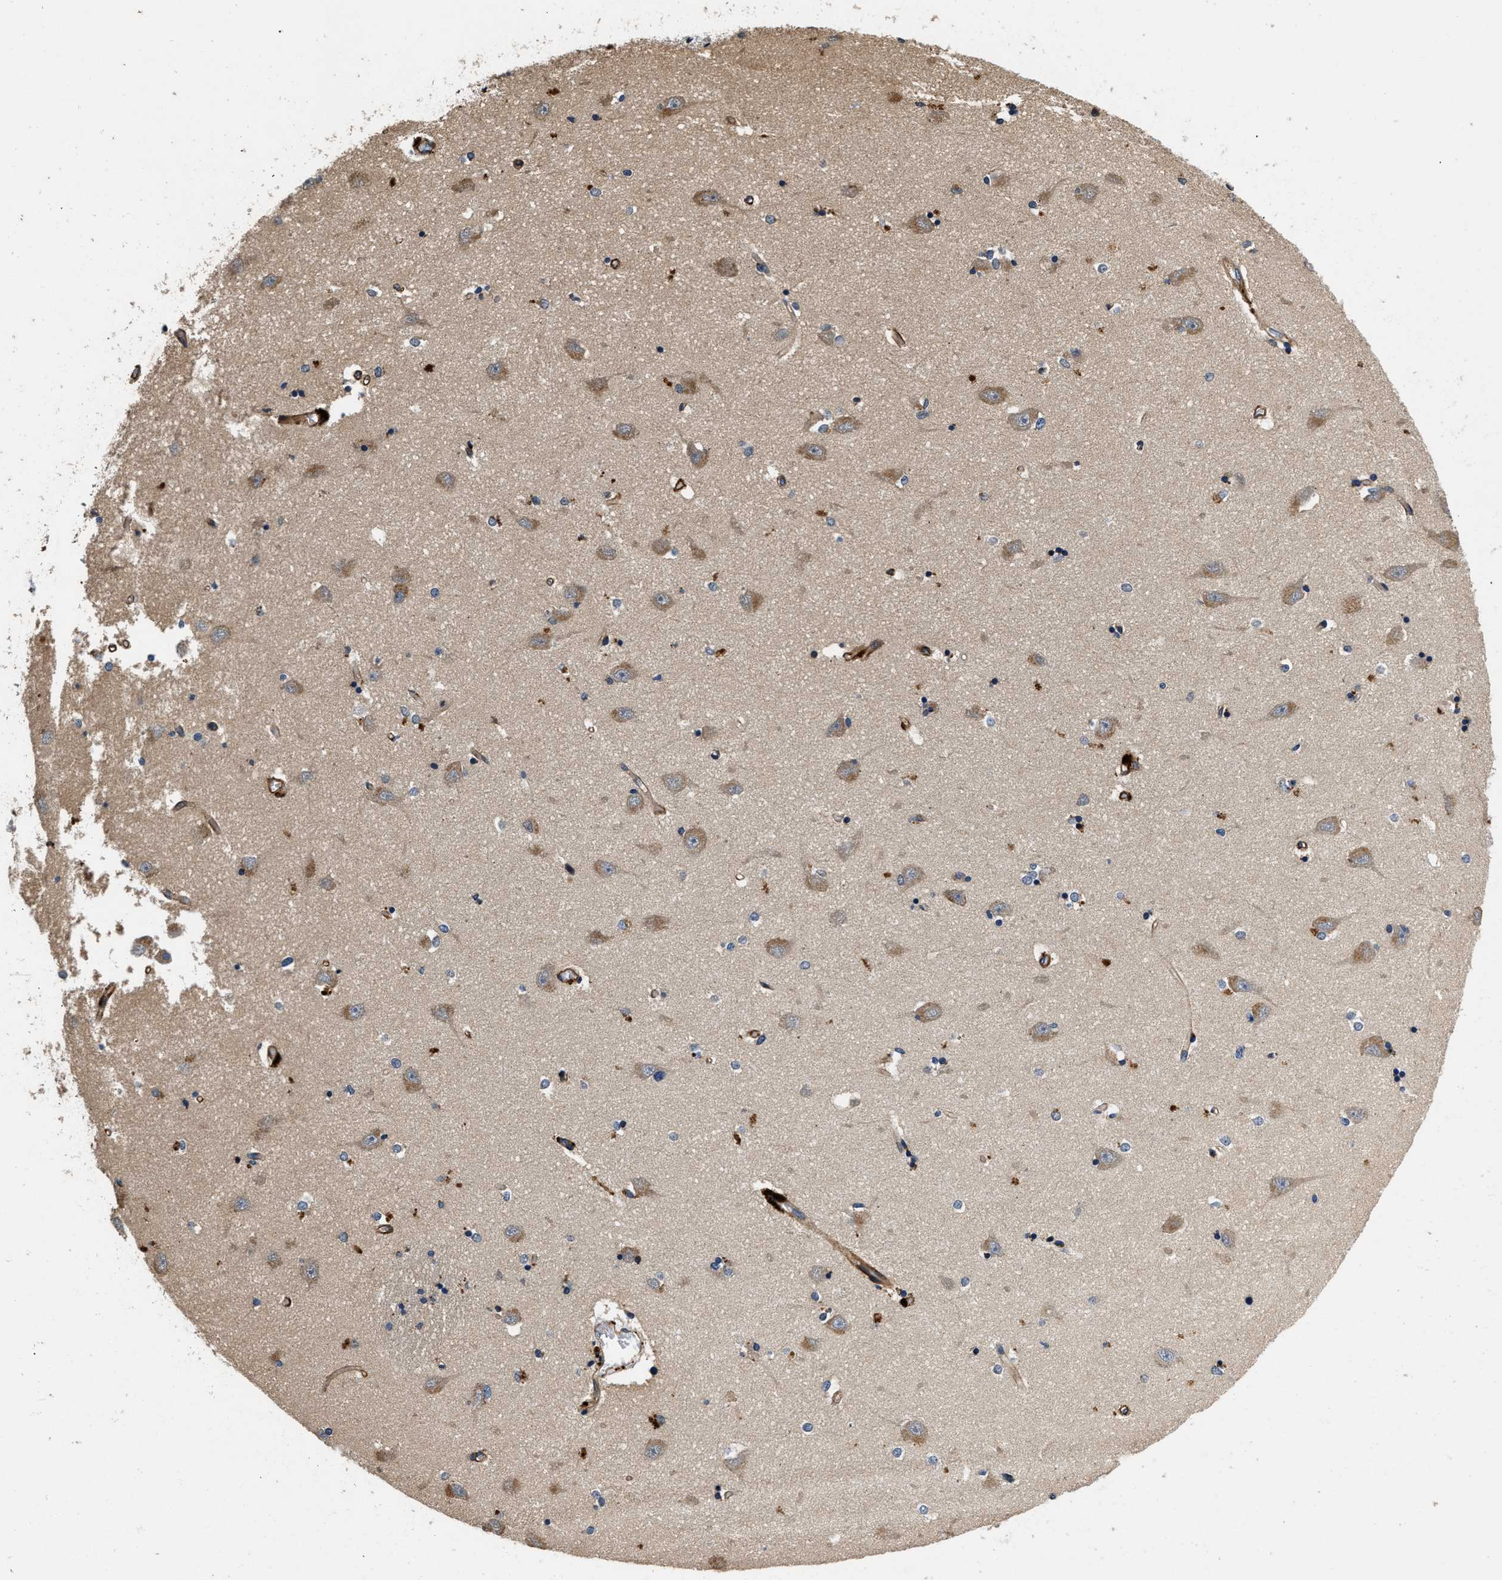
{"staining": {"intensity": "moderate", "quantity": "25%-75%", "location": "cytoplasmic/membranous"}, "tissue": "hippocampus", "cell_type": "Glial cells", "image_type": "normal", "snomed": [{"axis": "morphology", "description": "Normal tissue, NOS"}, {"axis": "topography", "description": "Hippocampus"}], "caption": "Glial cells demonstrate medium levels of moderate cytoplasmic/membranous positivity in approximately 25%-75% of cells in benign human hippocampus.", "gene": "NME6", "patient": {"sex": "male", "age": 45}}